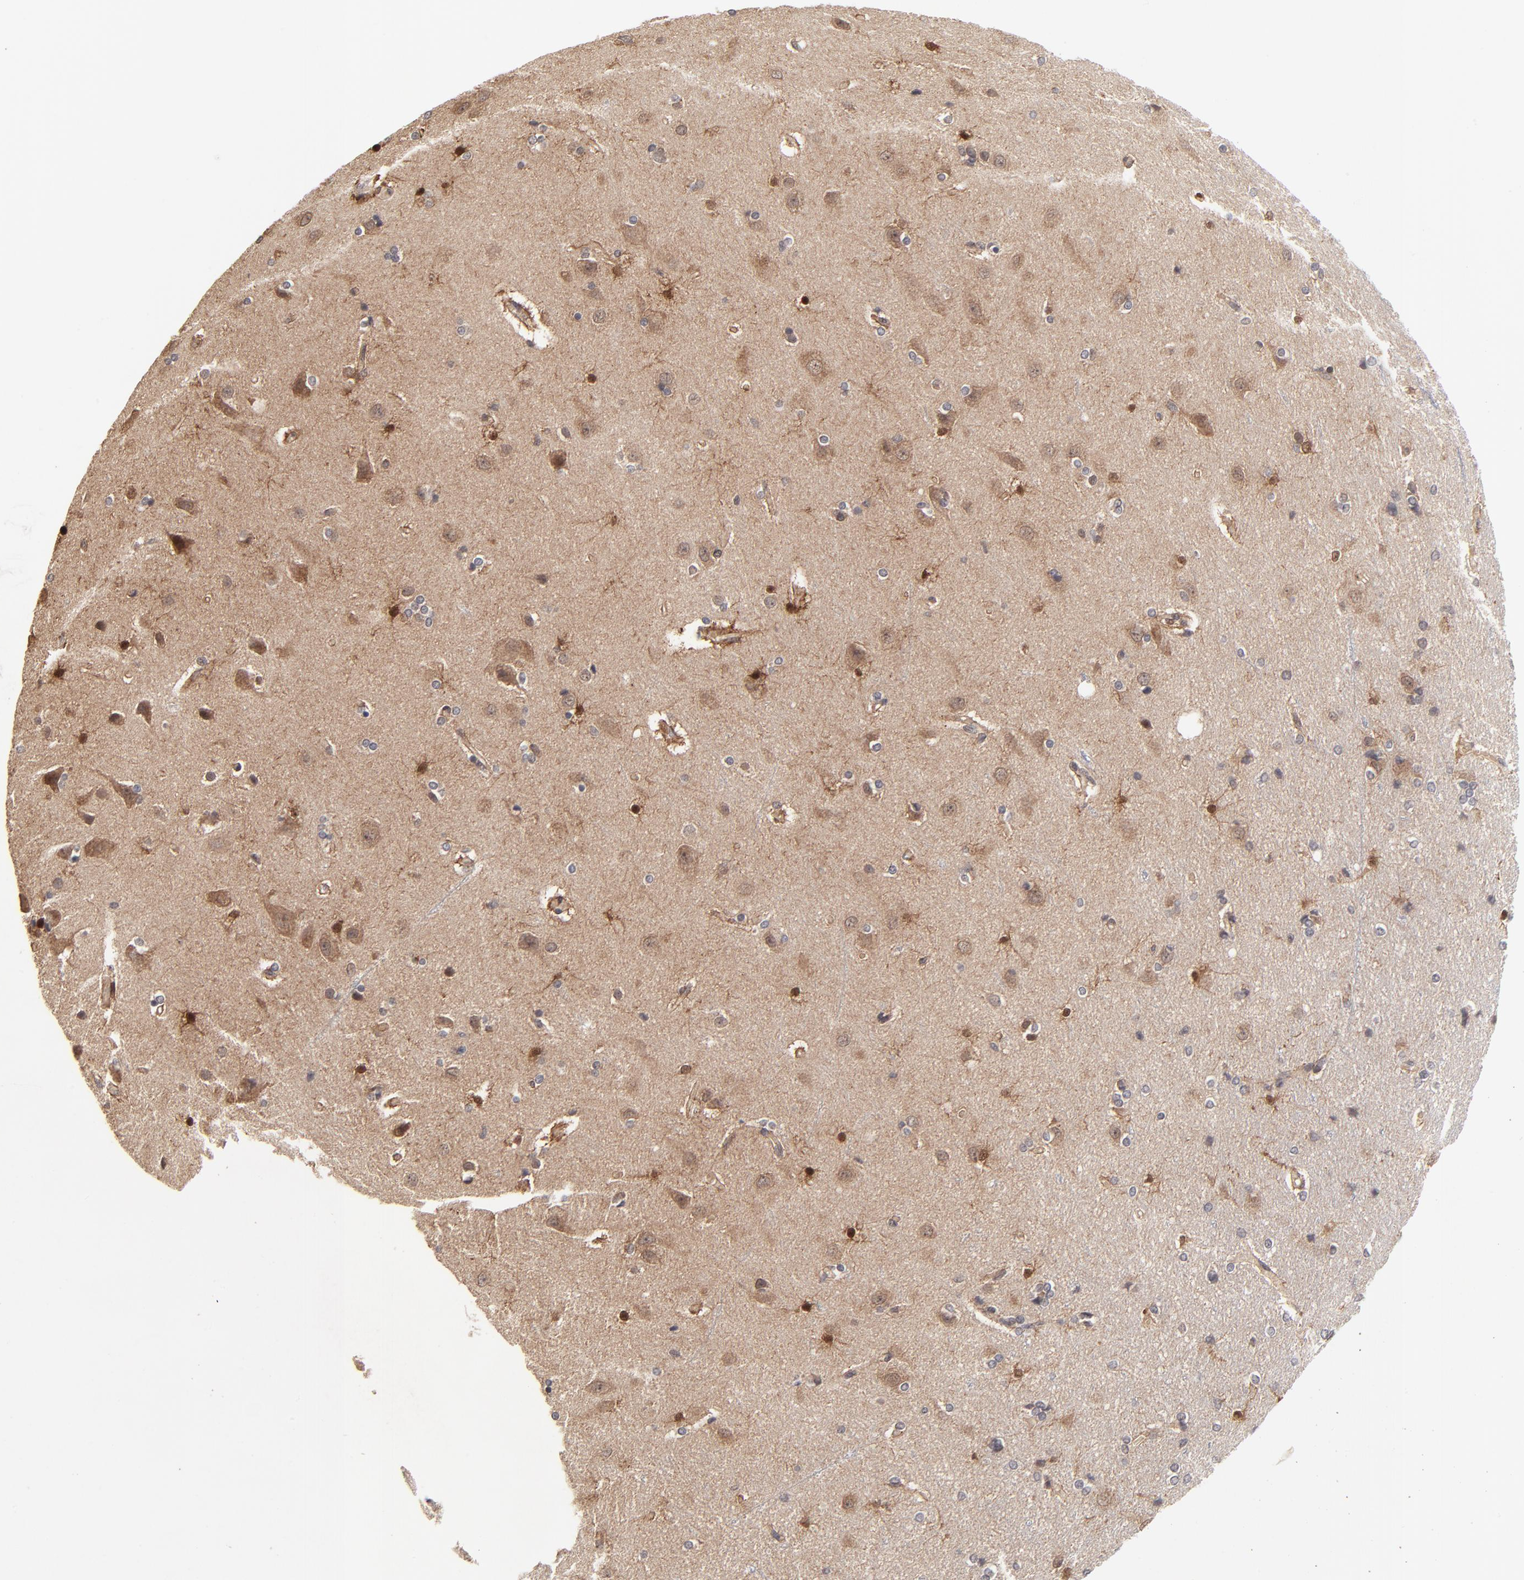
{"staining": {"intensity": "weak", "quantity": ">75%", "location": "cytoplasmic/membranous"}, "tissue": "cerebral cortex", "cell_type": "Endothelial cells", "image_type": "normal", "snomed": [{"axis": "morphology", "description": "Normal tissue, NOS"}, {"axis": "topography", "description": "Cerebral cortex"}], "caption": "DAB (3,3'-diaminobenzidine) immunohistochemical staining of normal human cerebral cortex displays weak cytoplasmic/membranous protein staining in approximately >75% of endothelial cells. The staining was performed using DAB (3,3'-diaminobenzidine) to visualize the protein expression in brown, while the nuclei were stained in blue with hematoxylin (Magnification: 20x).", "gene": "FRMD8", "patient": {"sex": "male", "age": 62}}